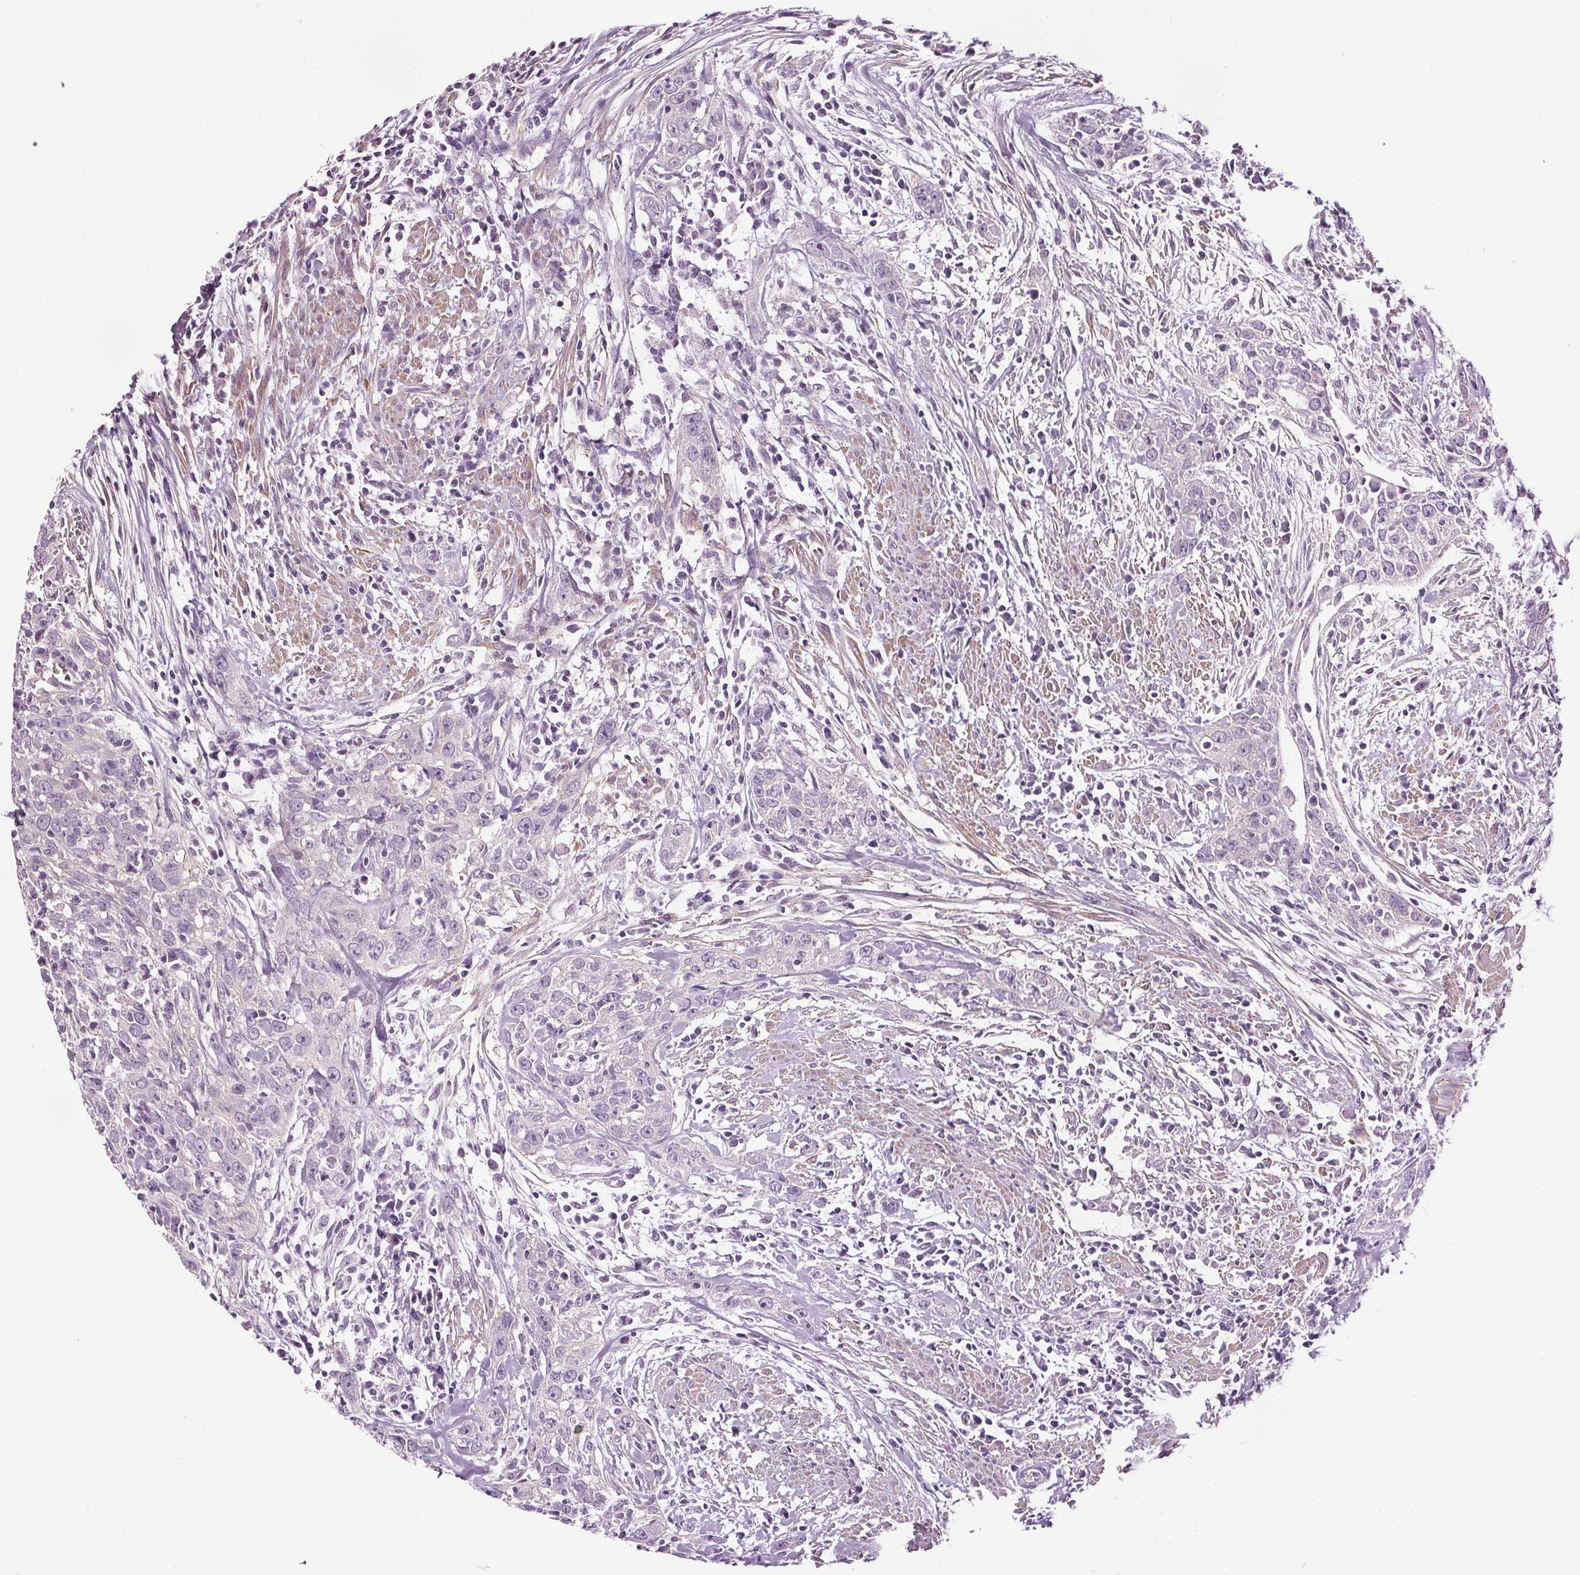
{"staining": {"intensity": "negative", "quantity": "none", "location": "none"}, "tissue": "urothelial cancer", "cell_type": "Tumor cells", "image_type": "cancer", "snomed": [{"axis": "morphology", "description": "Urothelial carcinoma, High grade"}, {"axis": "topography", "description": "Urinary bladder"}], "caption": "A micrograph of human high-grade urothelial carcinoma is negative for staining in tumor cells.", "gene": "RASA1", "patient": {"sex": "male", "age": 83}}